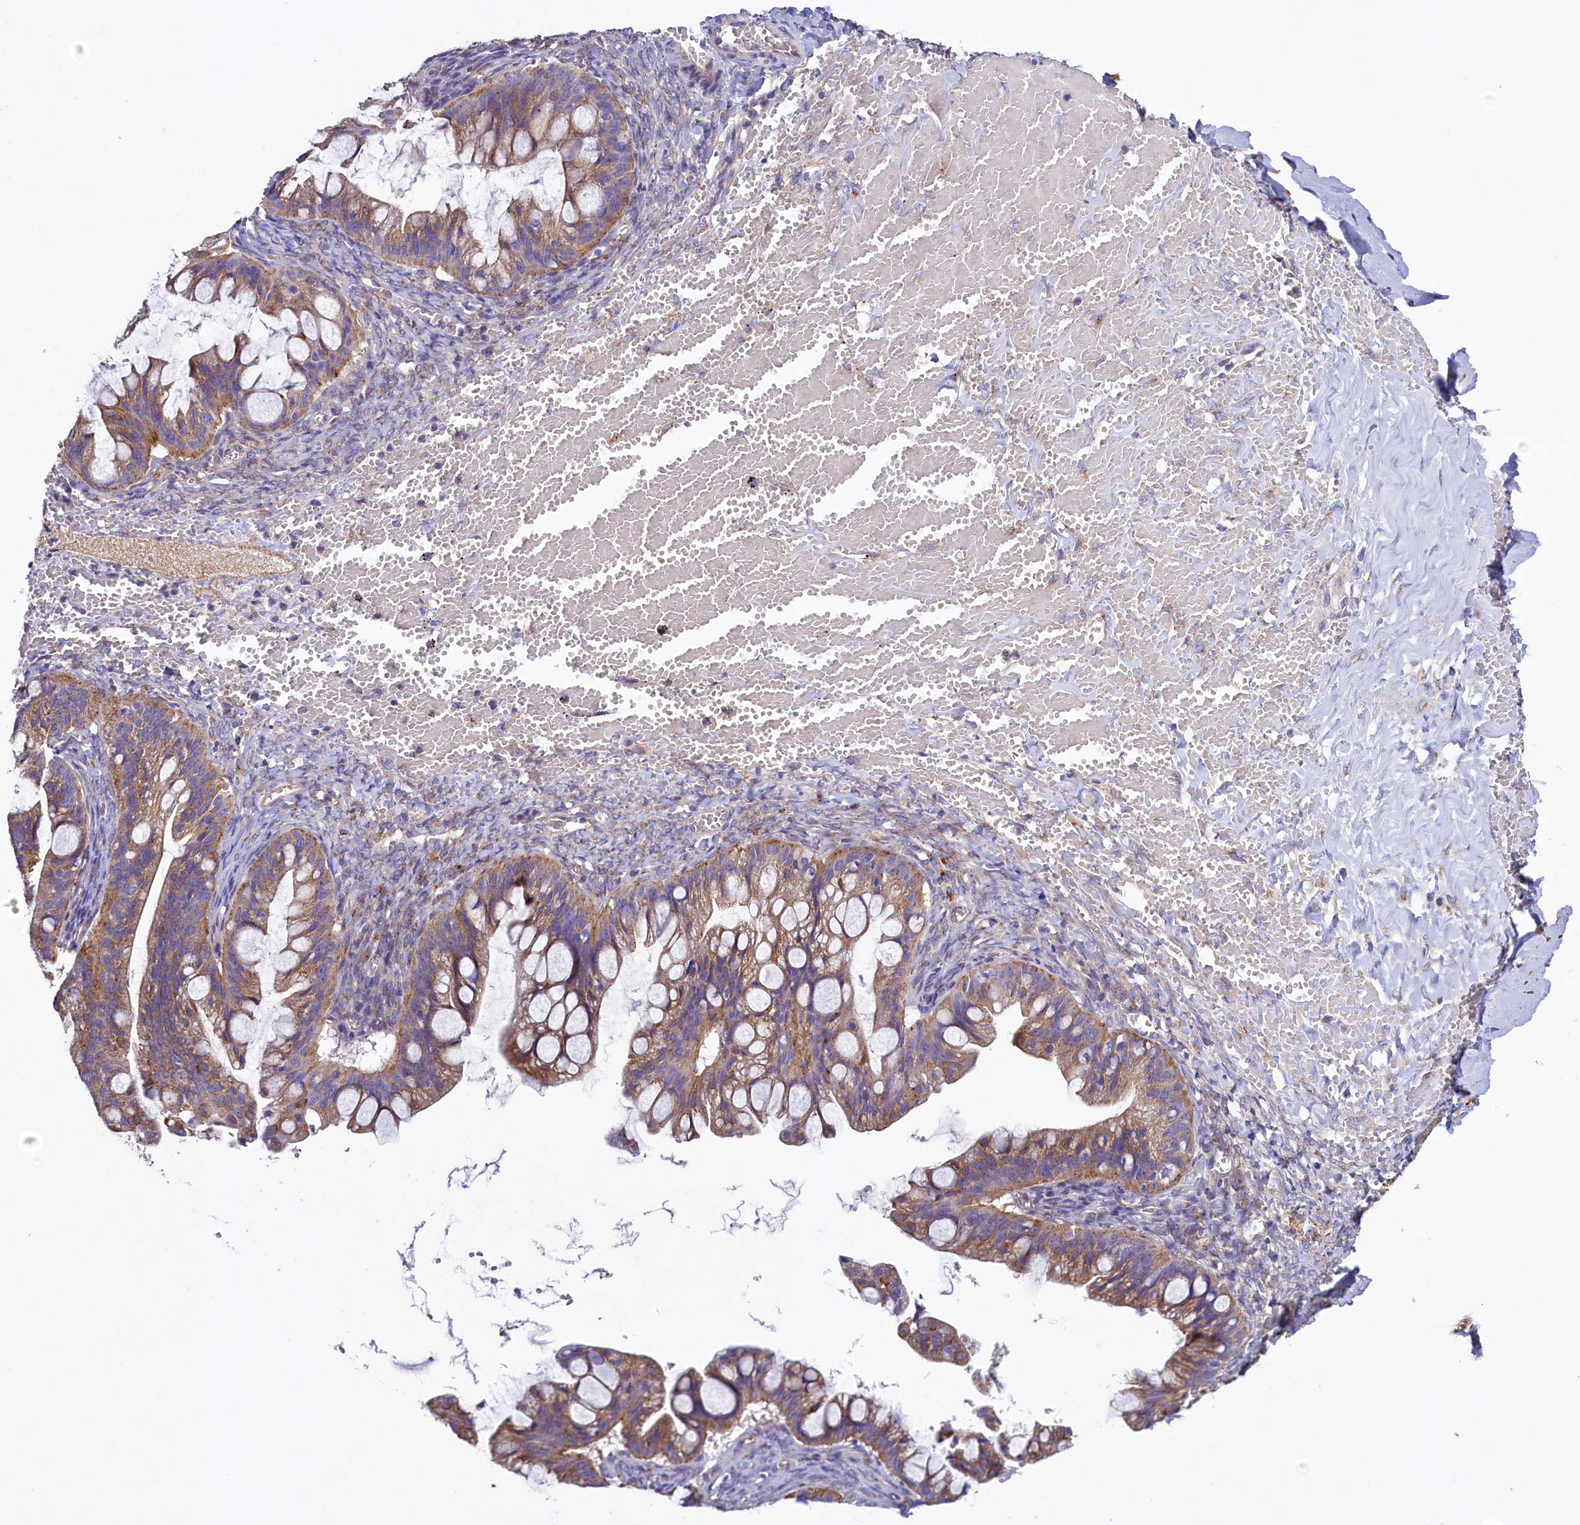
{"staining": {"intensity": "moderate", "quantity": ">75%", "location": "cytoplasmic/membranous"}, "tissue": "ovarian cancer", "cell_type": "Tumor cells", "image_type": "cancer", "snomed": [{"axis": "morphology", "description": "Cystadenocarcinoma, mucinous, NOS"}, {"axis": "topography", "description": "Ovary"}], "caption": "This image shows ovarian cancer (mucinous cystadenocarcinoma) stained with immunohistochemistry to label a protein in brown. The cytoplasmic/membranous of tumor cells show moderate positivity for the protein. Nuclei are counter-stained blue.", "gene": "GPR21", "patient": {"sex": "female", "age": 73}}